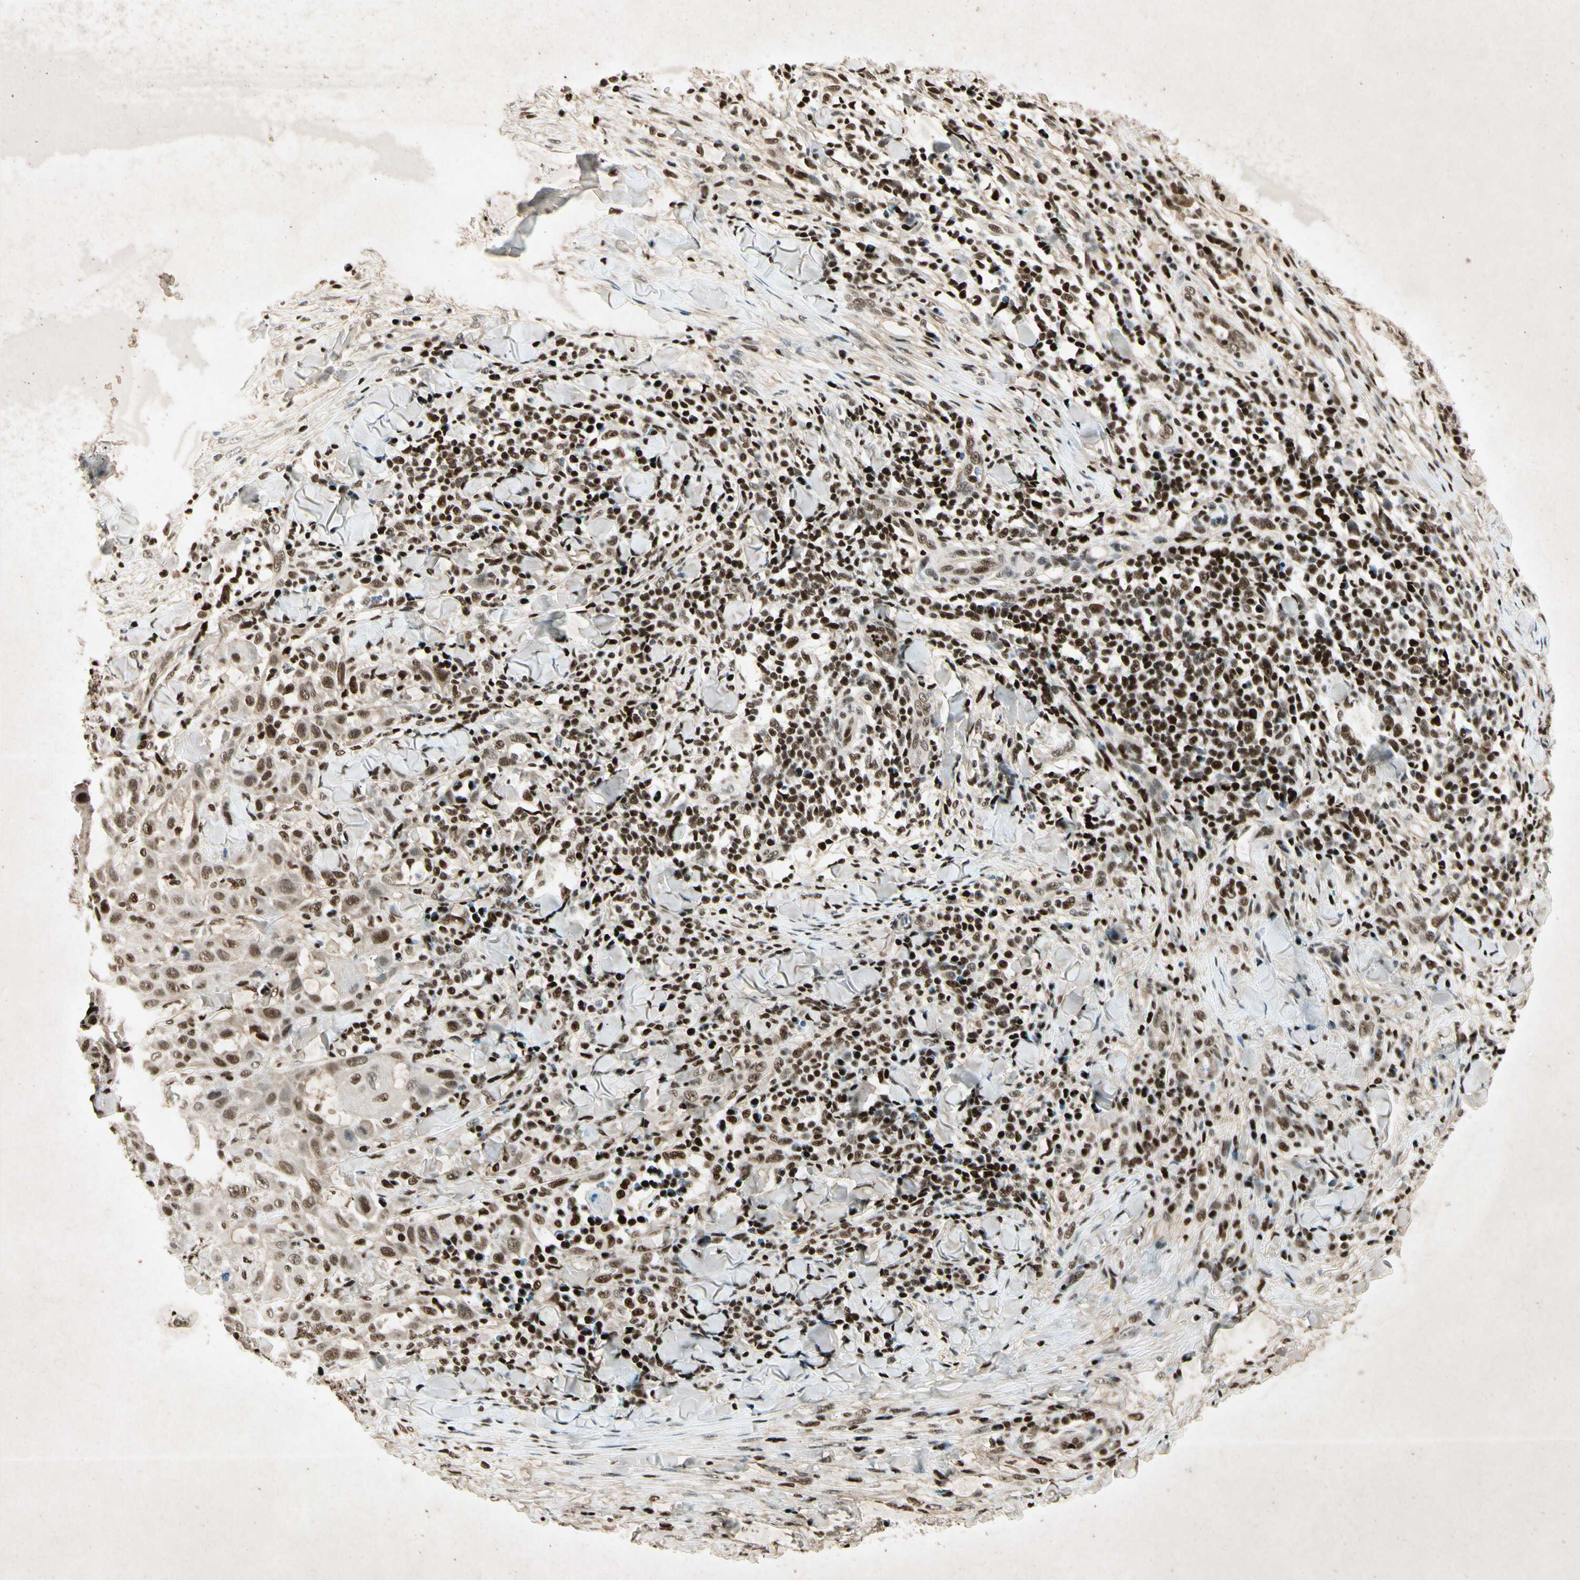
{"staining": {"intensity": "strong", "quantity": ">75%", "location": "nuclear"}, "tissue": "skin cancer", "cell_type": "Tumor cells", "image_type": "cancer", "snomed": [{"axis": "morphology", "description": "Squamous cell carcinoma, NOS"}, {"axis": "topography", "description": "Skin"}], "caption": "The photomicrograph shows a brown stain indicating the presence of a protein in the nuclear of tumor cells in skin squamous cell carcinoma.", "gene": "RNF43", "patient": {"sex": "male", "age": 24}}